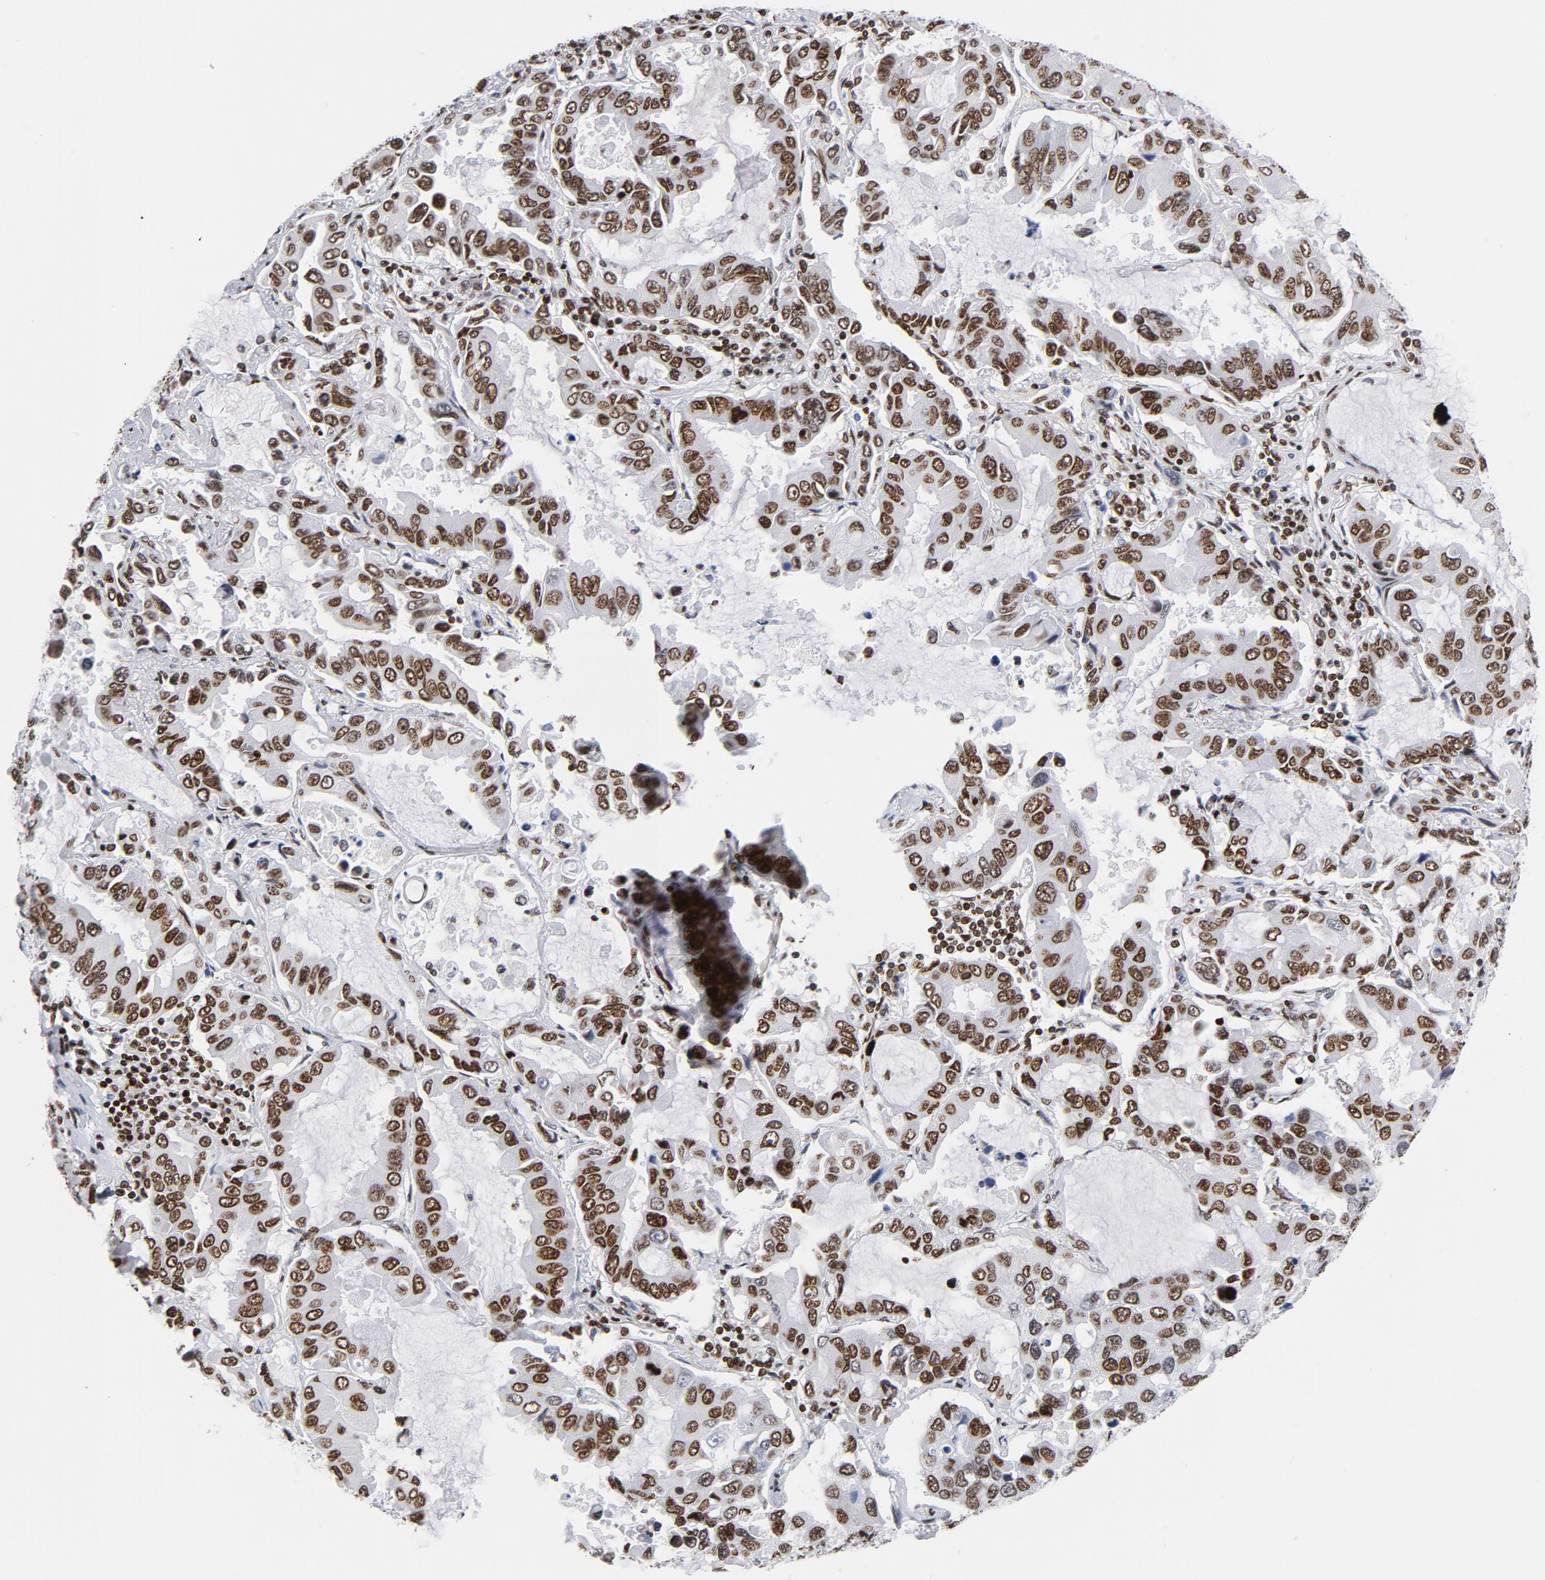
{"staining": {"intensity": "moderate", "quantity": "25%-75%", "location": "cytoplasmic/membranous,nuclear"}, "tissue": "lung cancer", "cell_type": "Tumor cells", "image_type": "cancer", "snomed": [{"axis": "morphology", "description": "Adenocarcinoma, NOS"}, {"axis": "topography", "description": "Lung"}], "caption": "Brown immunohistochemical staining in adenocarcinoma (lung) demonstrates moderate cytoplasmic/membranous and nuclear positivity in approximately 25%-75% of tumor cells.", "gene": "TOP2B", "patient": {"sex": "male", "age": 64}}